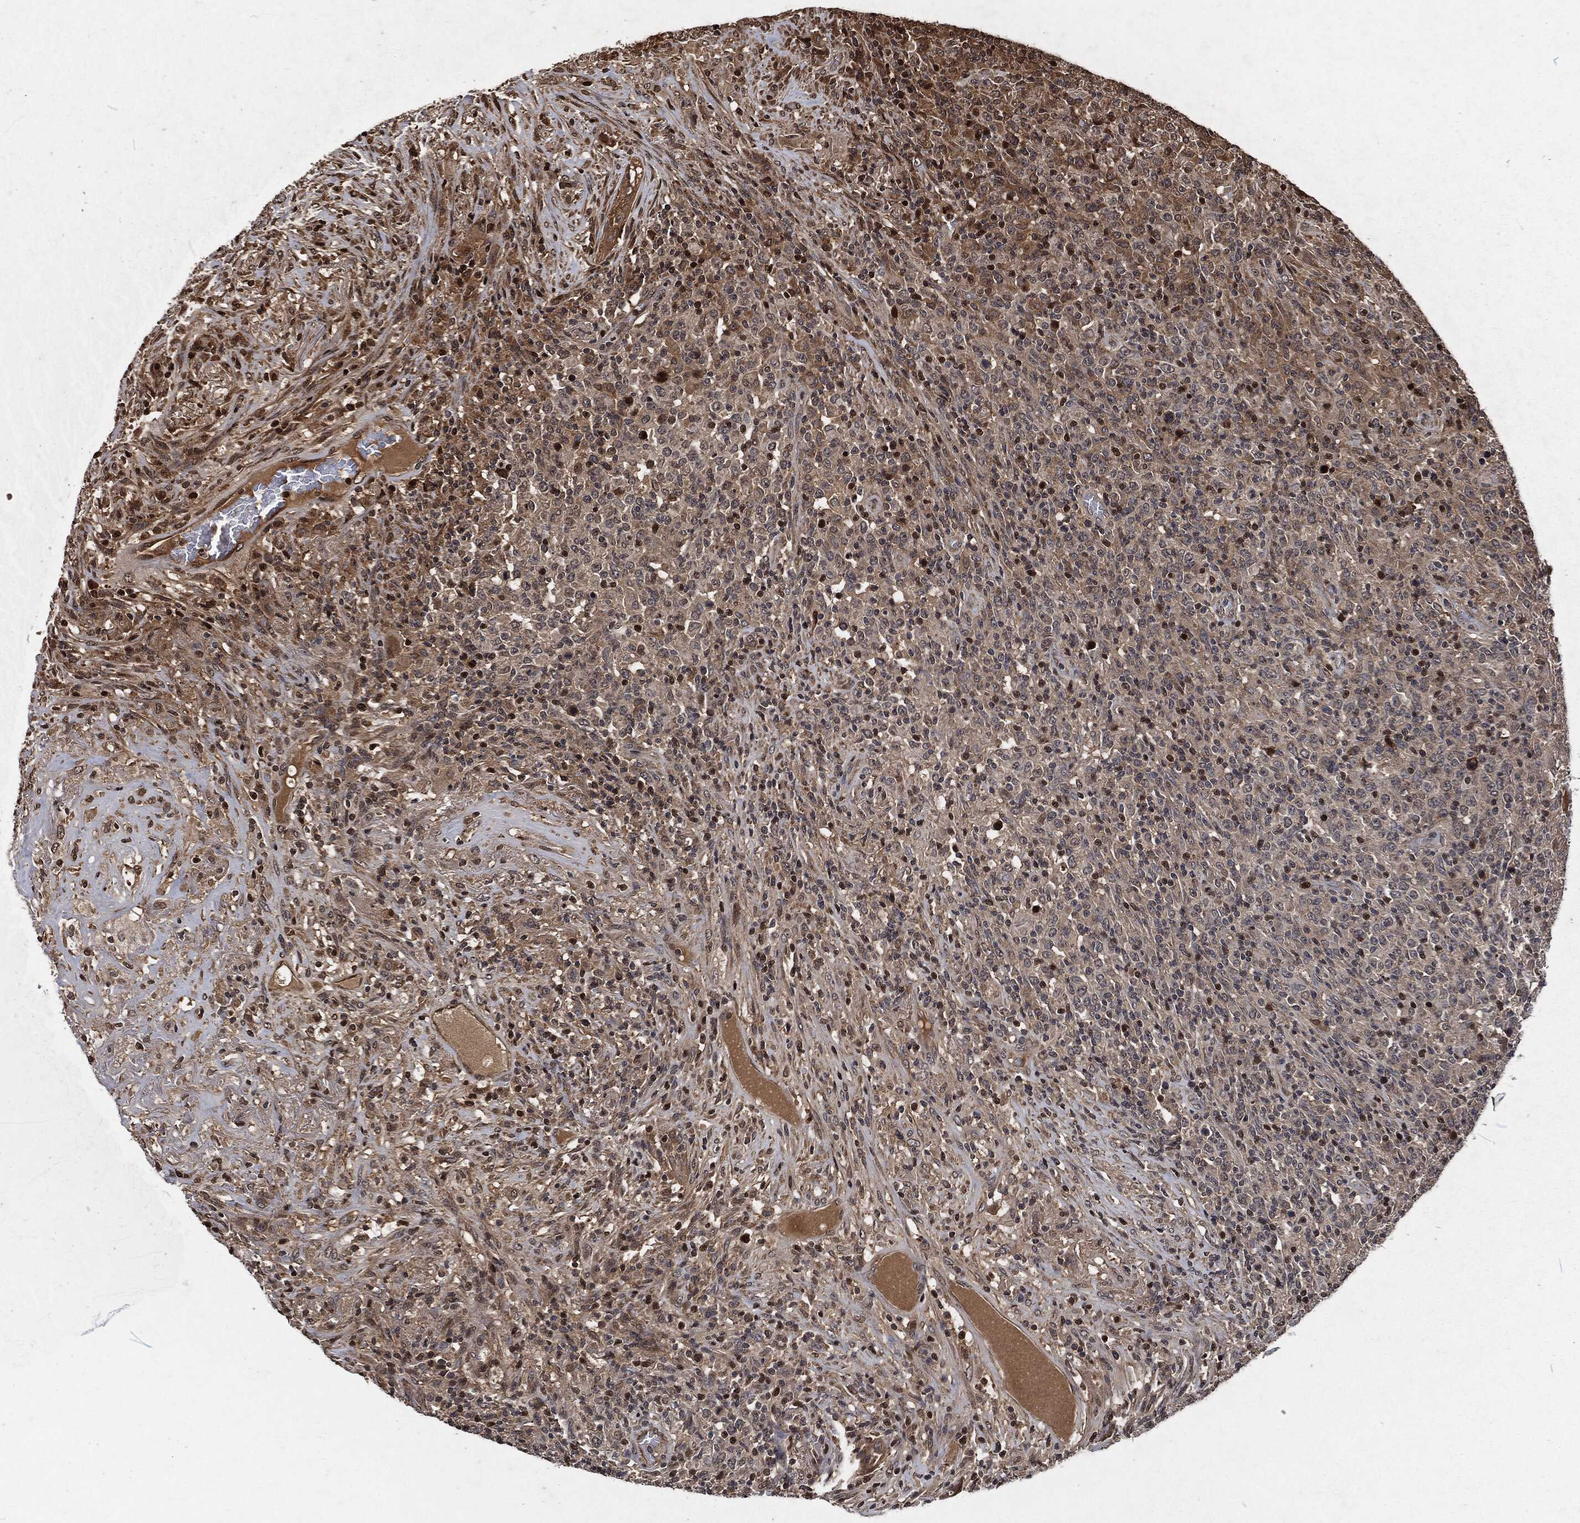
{"staining": {"intensity": "strong", "quantity": "<25%", "location": "nuclear"}, "tissue": "lymphoma", "cell_type": "Tumor cells", "image_type": "cancer", "snomed": [{"axis": "morphology", "description": "Malignant lymphoma, non-Hodgkin's type, High grade"}, {"axis": "topography", "description": "Lung"}], "caption": "Protein staining displays strong nuclear expression in approximately <25% of tumor cells in lymphoma.", "gene": "SNAI1", "patient": {"sex": "male", "age": 79}}